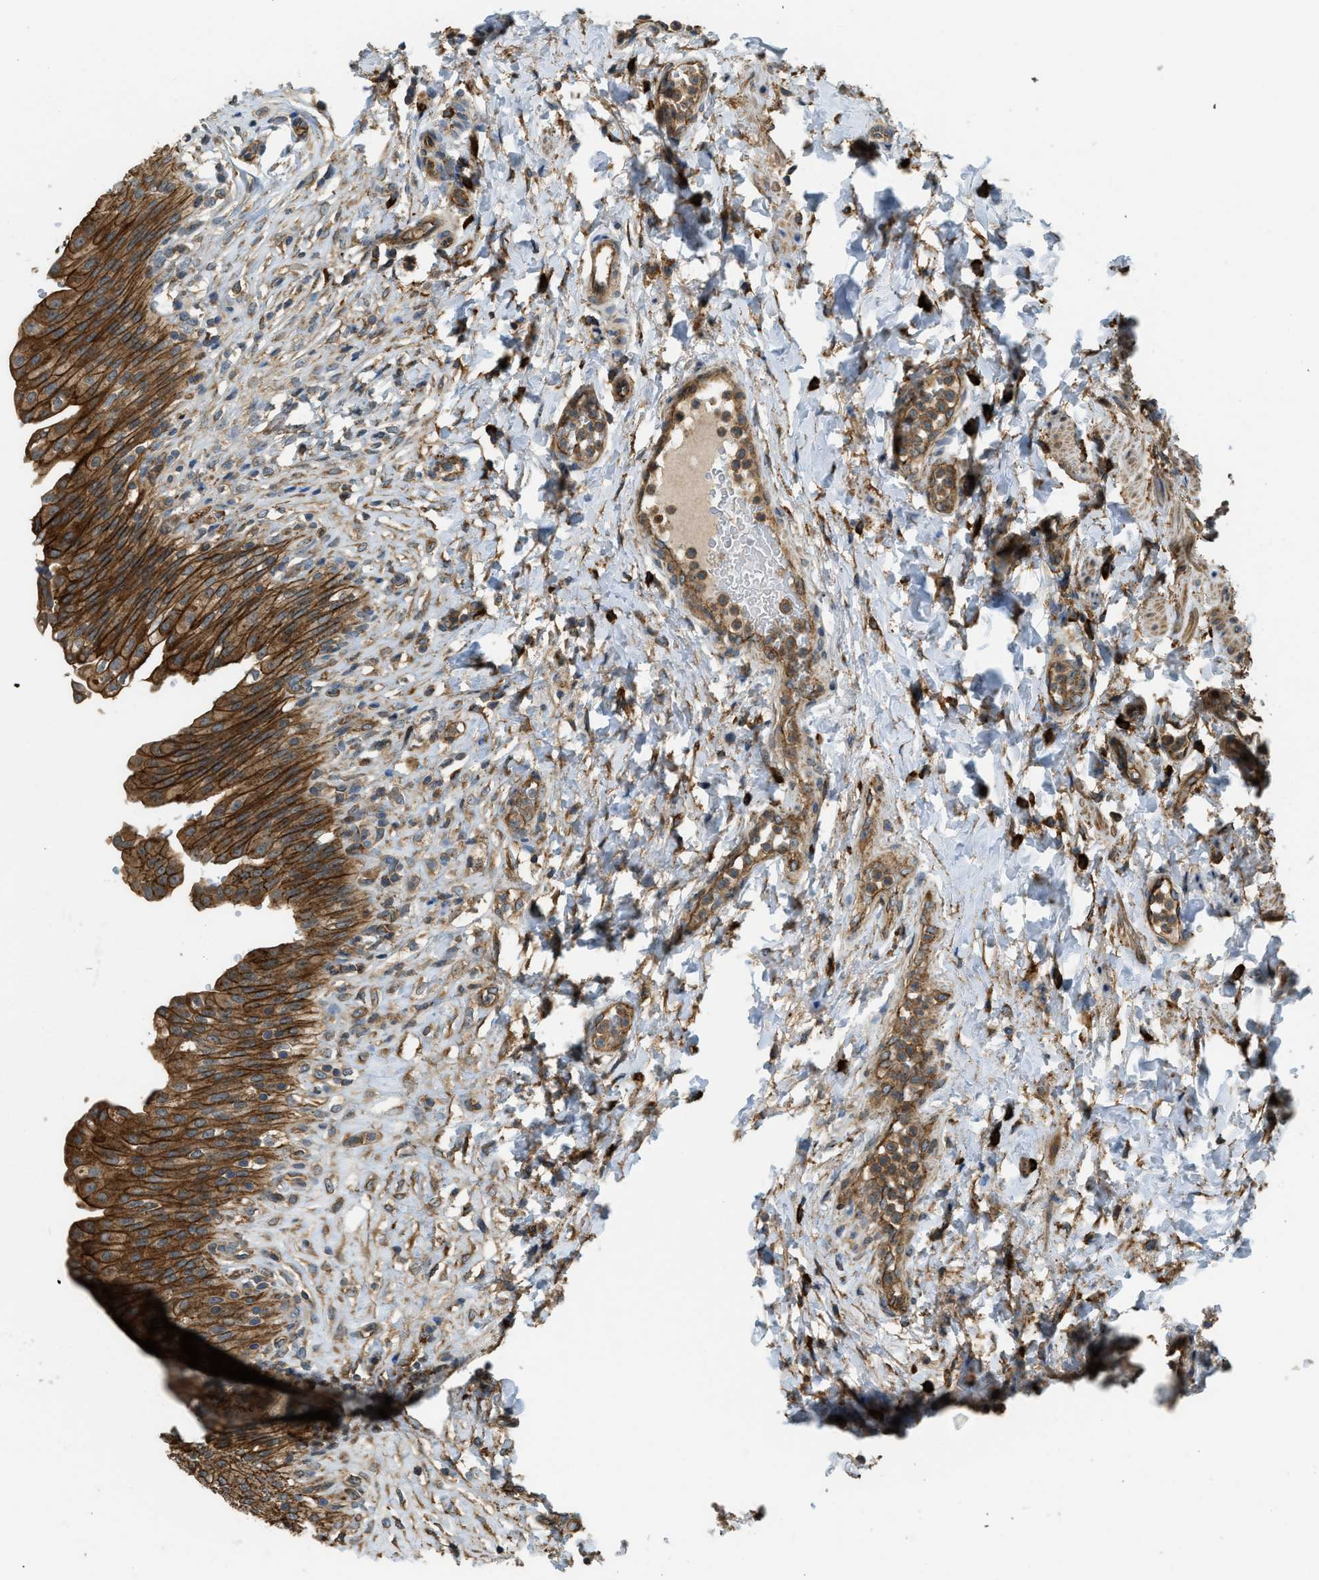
{"staining": {"intensity": "strong", "quantity": ">75%", "location": "cytoplasmic/membranous"}, "tissue": "urinary bladder", "cell_type": "Urothelial cells", "image_type": "normal", "snomed": [{"axis": "morphology", "description": "Urothelial carcinoma, High grade"}, {"axis": "topography", "description": "Urinary bladder"}], "caption": "High-power microscopy captured an immunohistochemistry (IHC) photomicrograph of unremarkable urinary bladder, revealing strong cytoplasmic/membranous staining in approximately >75% of urothelial cells.", "gene": "BAG4", "patient": {"sex": "male", "age": 46}}